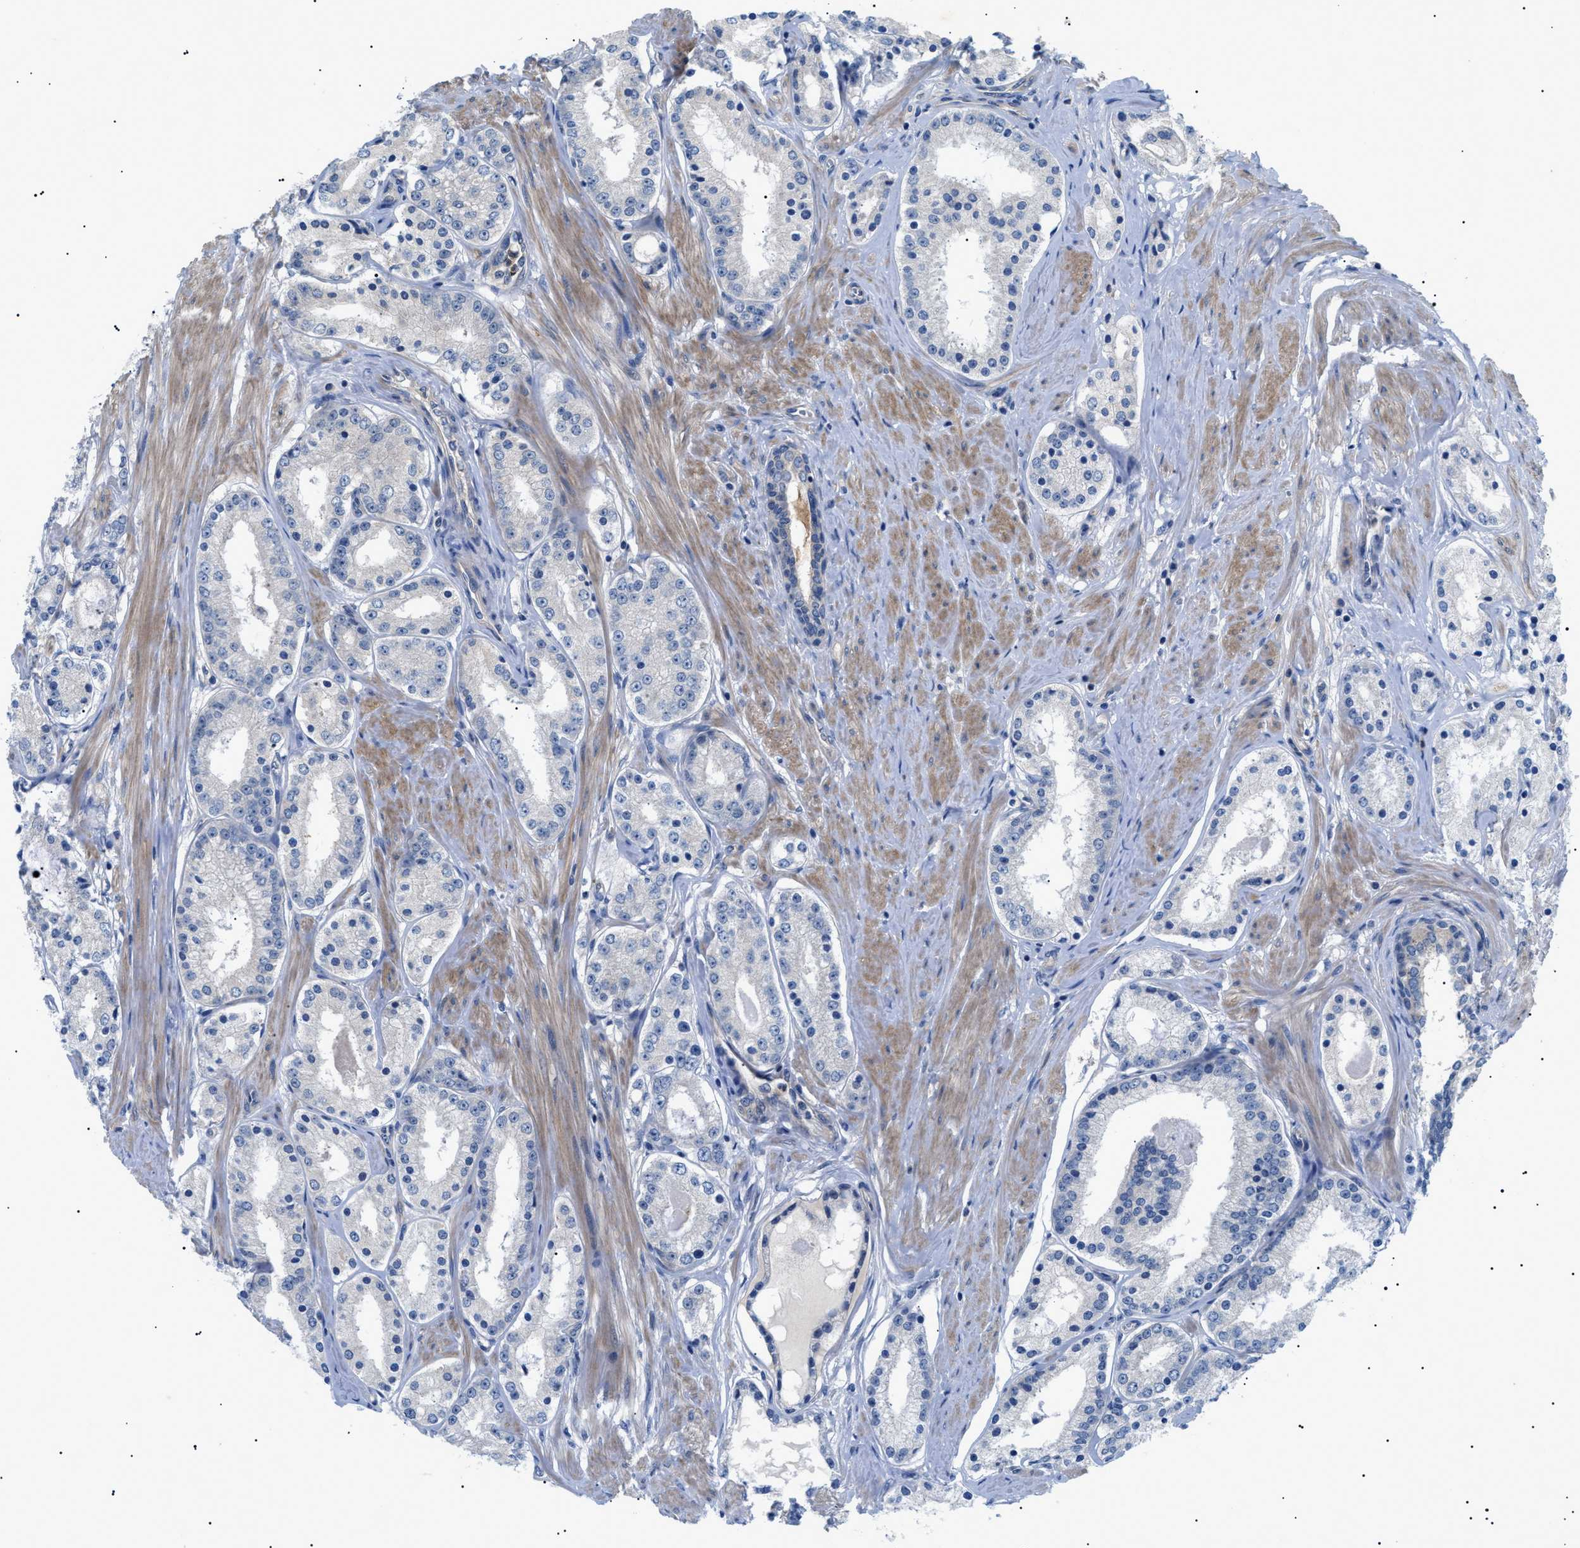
{"staining": {"intensity": "negative", "quantity": "none", "location": "none"}, "tissue": "prostate cancer", "cell_type": "Tumor cells", "image_type": "cancer", "snomed": [{"axis": "morphology", "description": "Adenocarcinoma, Low grade"}, {"axis": "topography", "description": "Prostate"}], "caption": "Adenocarcinoma (low-grade) (prostate) stained for a protein using immunohistochemistry (IHC) shows no positivity tumor cells.", "gene": "RIPK1", "patient": {"sex": "male", "age": 63}}